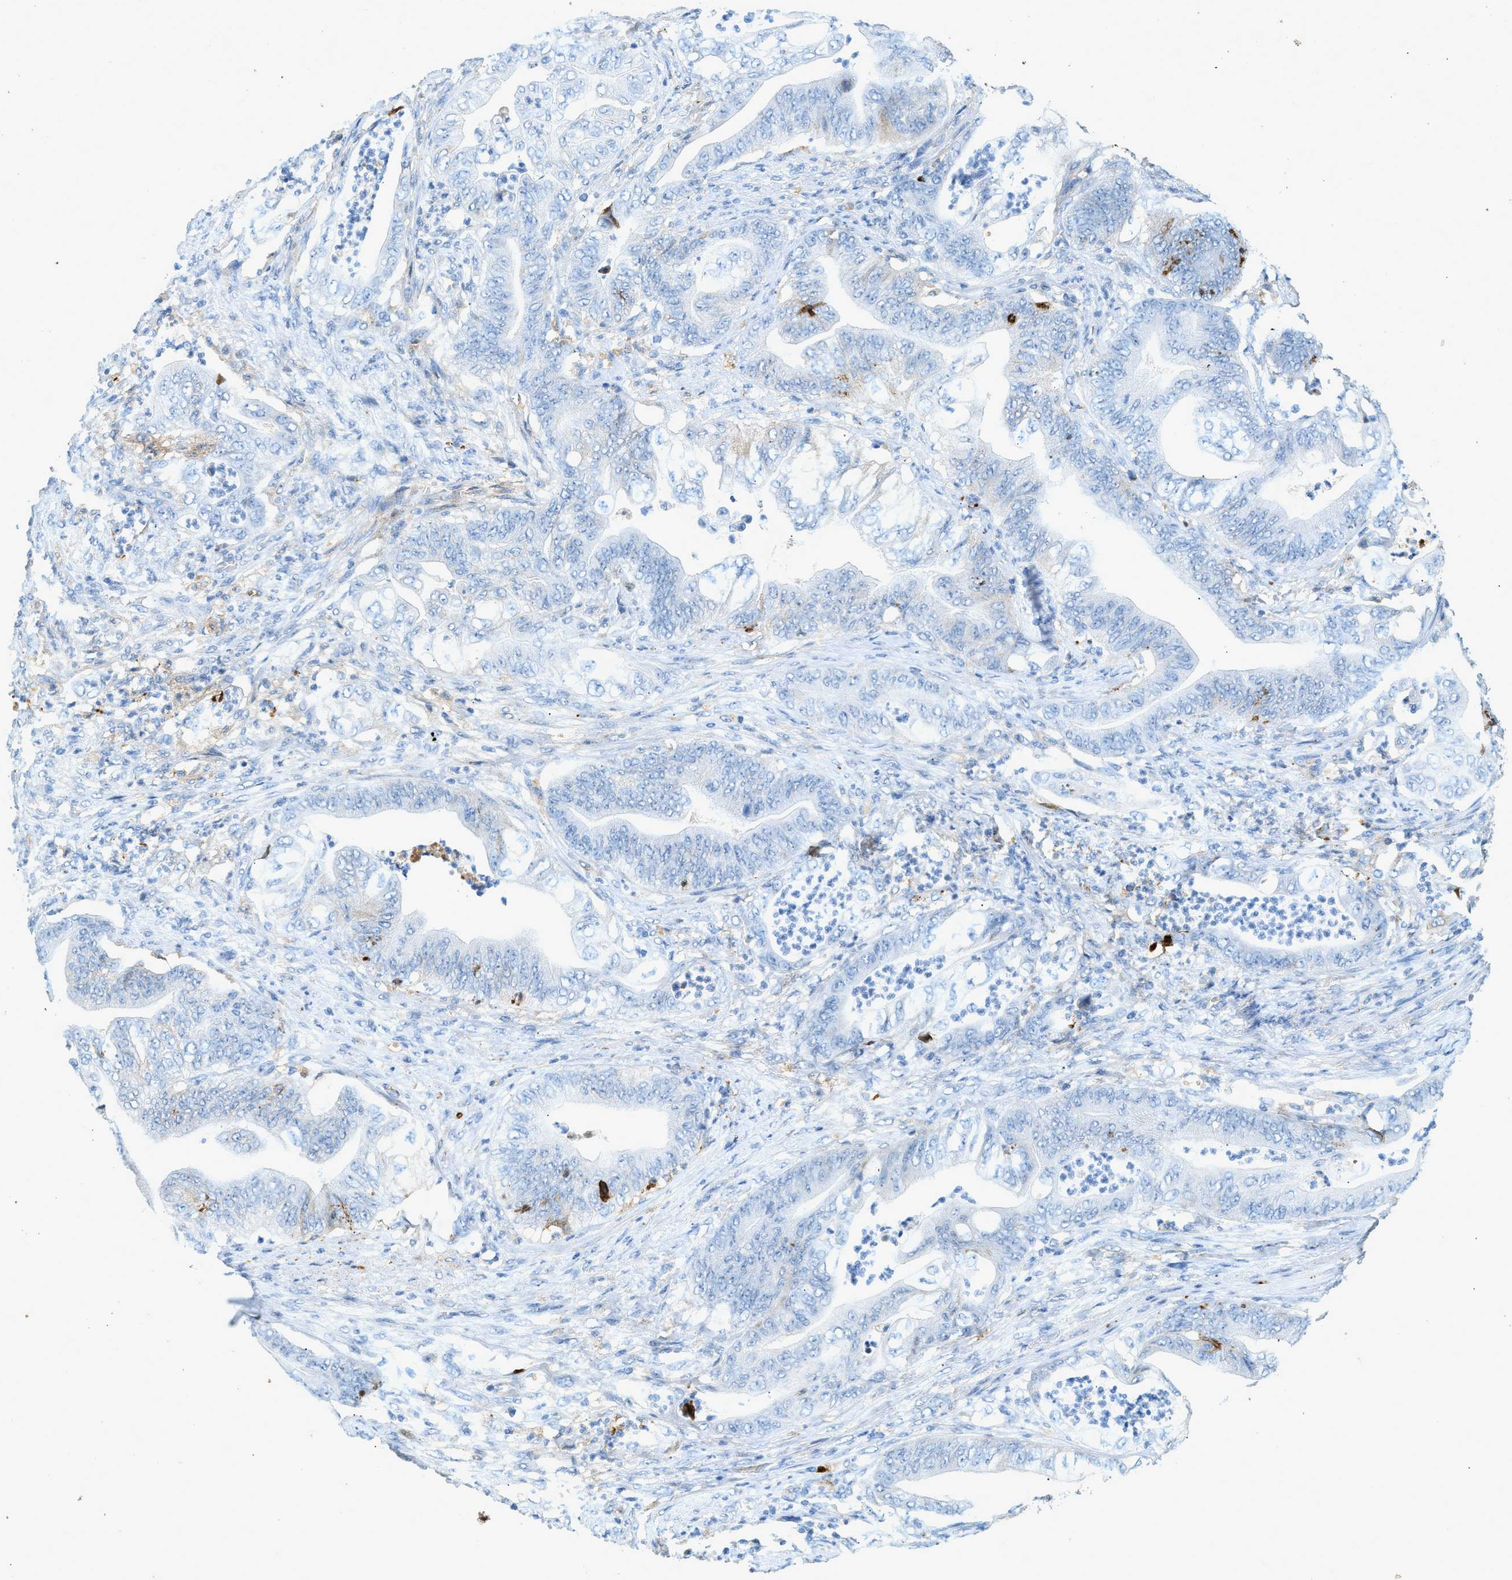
{"staining": {"intensity": "negative", "quantity": "none", "location": "none"}, "tissue": "stomach cancer", "cell_type": "Tumor cells", "image_type": "cancer", "snomed": [{"axis": "morphology", "description": "Adenocarcinoma, NOS"}, {"axis": "topography", "description": "Stomach"}], "caption": "Tumor cells are negative for brown protein staining in adenocarcinoma (stomach).", "gene": "F2", "patient": {"sex": "female", "age": 73}}